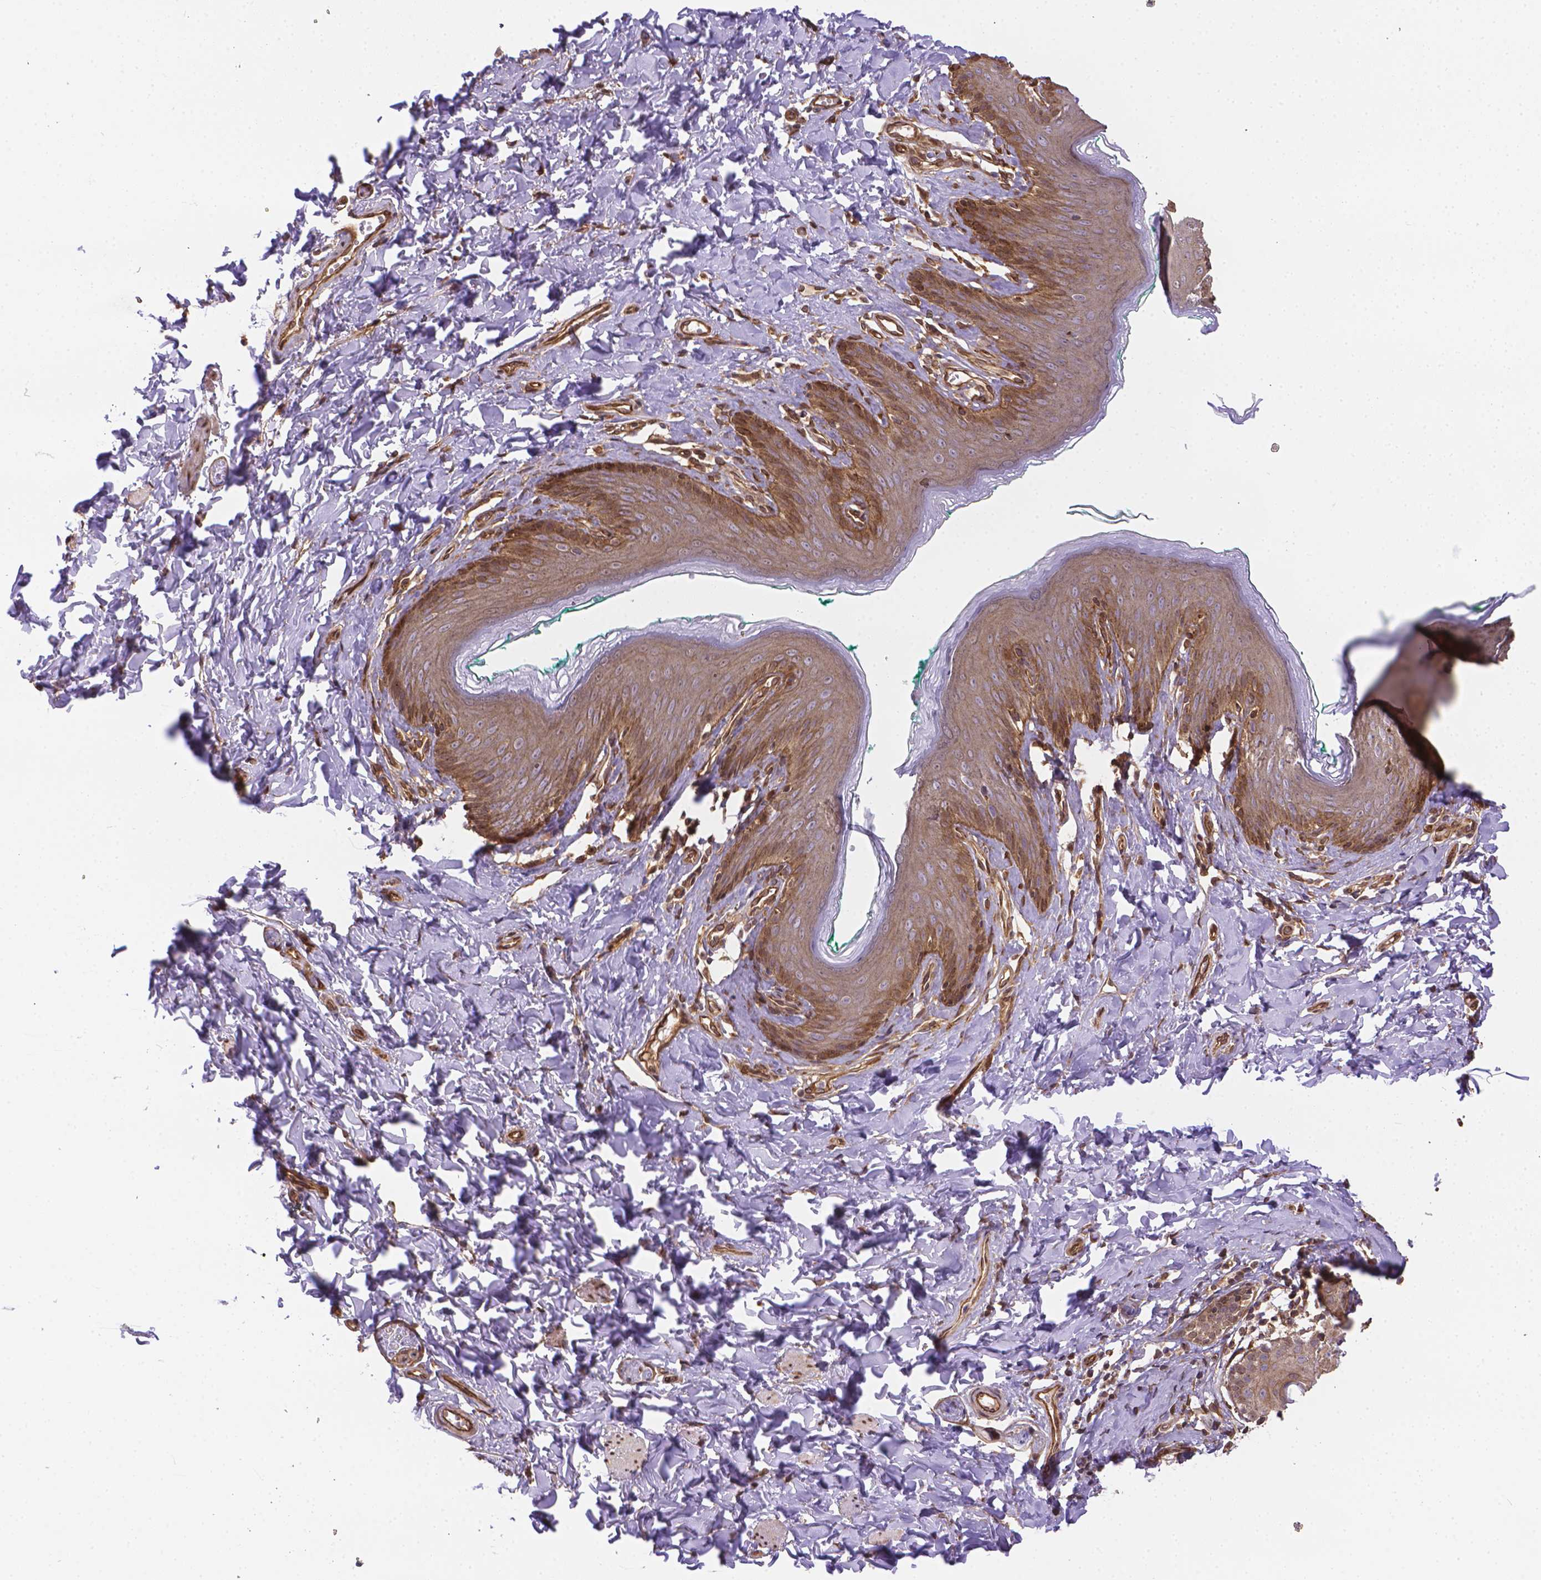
{"staining": {"intensity": "weak", "quantity": "25%-75%", "location": "cytoplasmic/membranous"}, "tissue": "skin", "cell_type": "Epidermal cells", "image_type": "normal", "snomed": [{"axis": "morphology", "description": "Normal tissue, NOS"}, {"axis": "topography", "description": "Vulva"}], "caption": "High-magnification brightfield microscopy of benign skin stained with DAB (brown) and counterstained with hematoxylin (blue). epidermal cells exhibit weak cytoplasmic/membranous expression is seen in about25%-75% of cells.", "gene": "YAP1", "patient": {"sex": "female", "age": 66}}